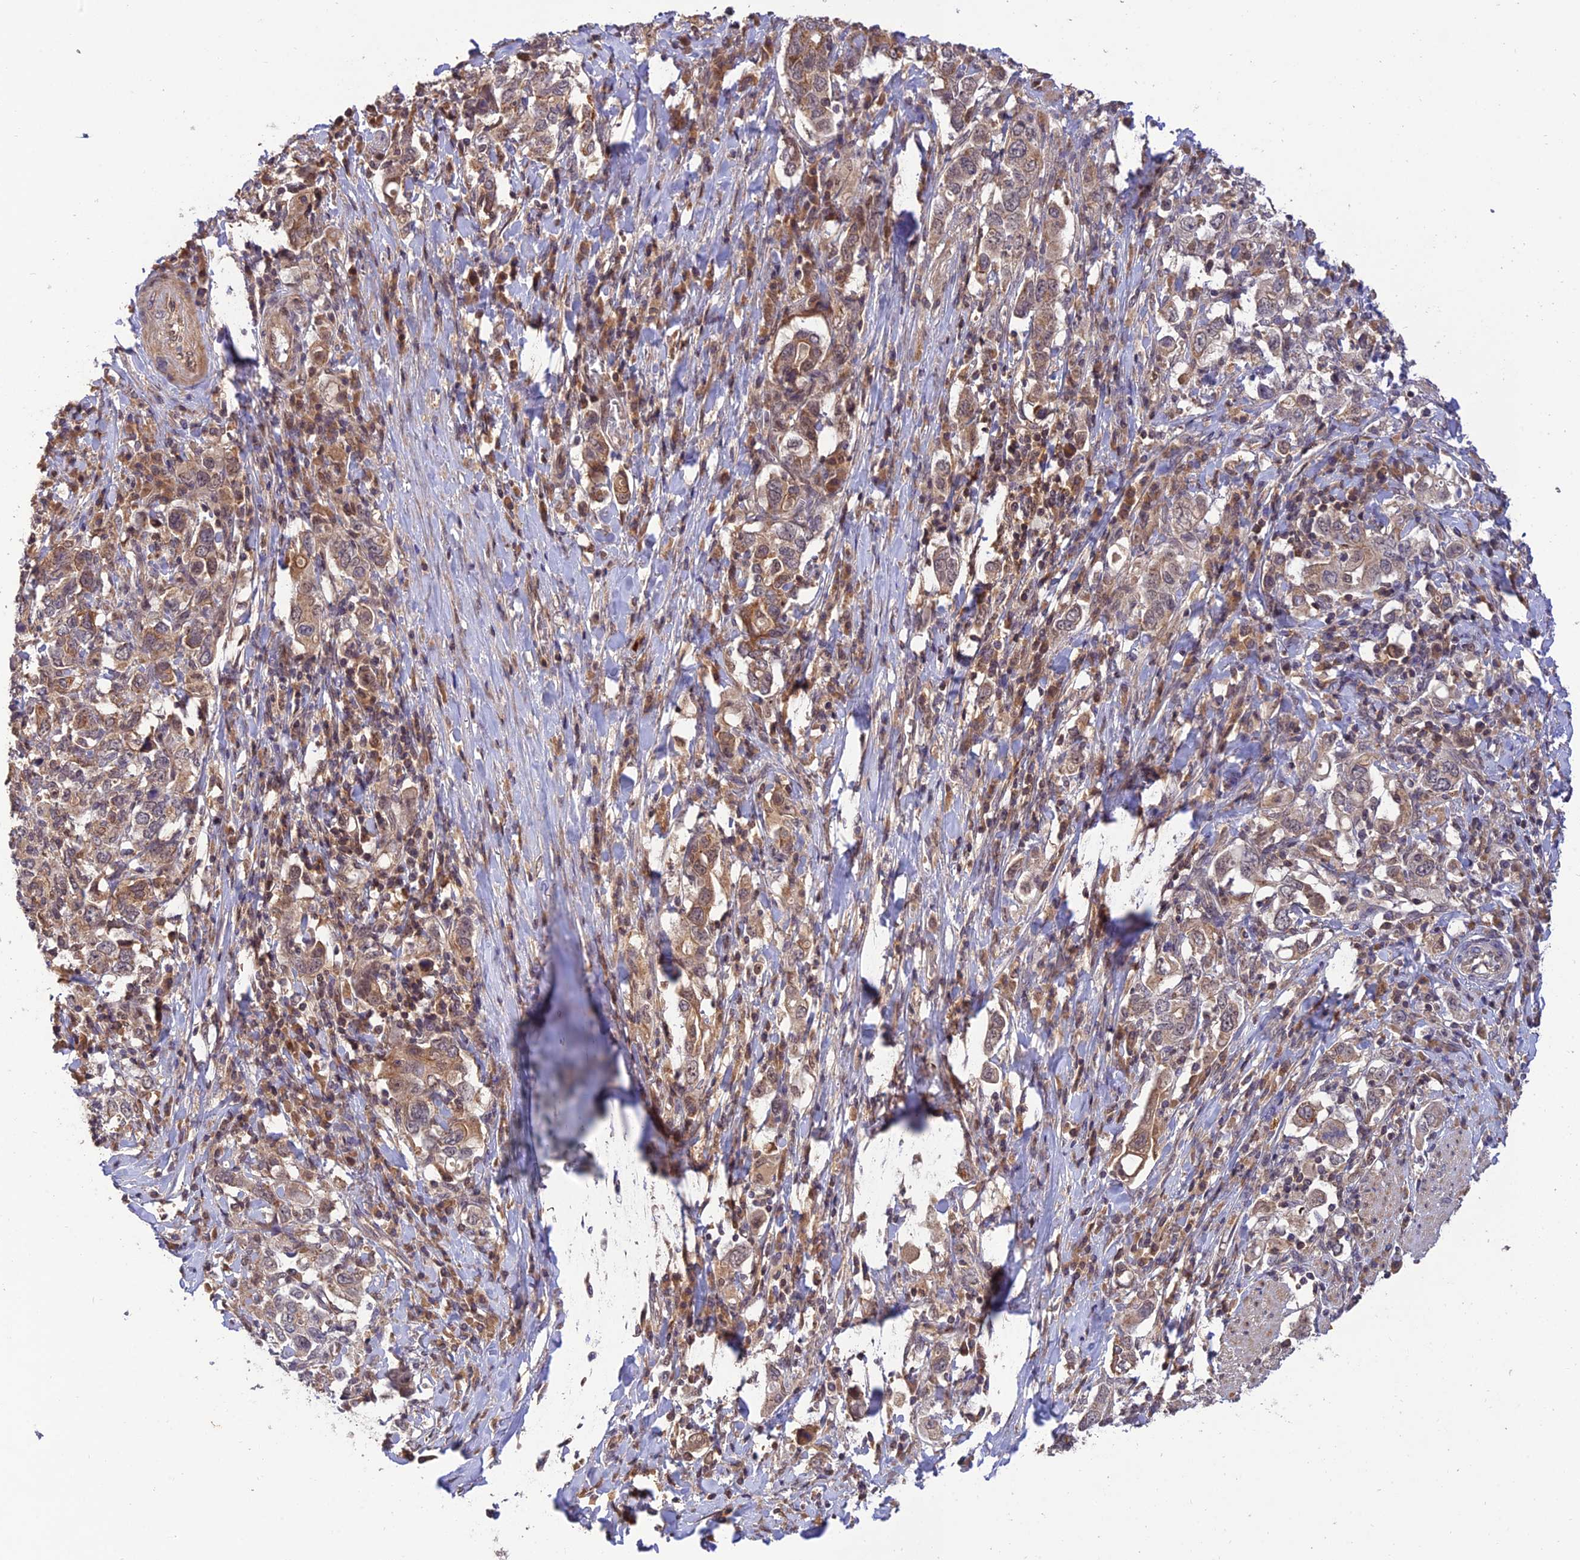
{"staining": {"intensity": "weak", "quantity": ">75%", "location": "cytoplasmic/membranous"}, "tissue": "stomach cancer", "cell_type": "Tumor cells", "image_type": "cancer", "snomed": [{"axis": "morphology", "description": "Adenocarcinoma, NOS"}, {"axis": "topography", "description": "Stomach, upper"}, {"axis": "topography", "description": "Stomach"}], "caption": "Human stomach adenocarcinoma stained with a brown dye displays weak cytoplasmic/membranous positive staining in about >75% of tumor cells.", "gene": "REV1", "patient": {"sex": "male", "age": 62}}